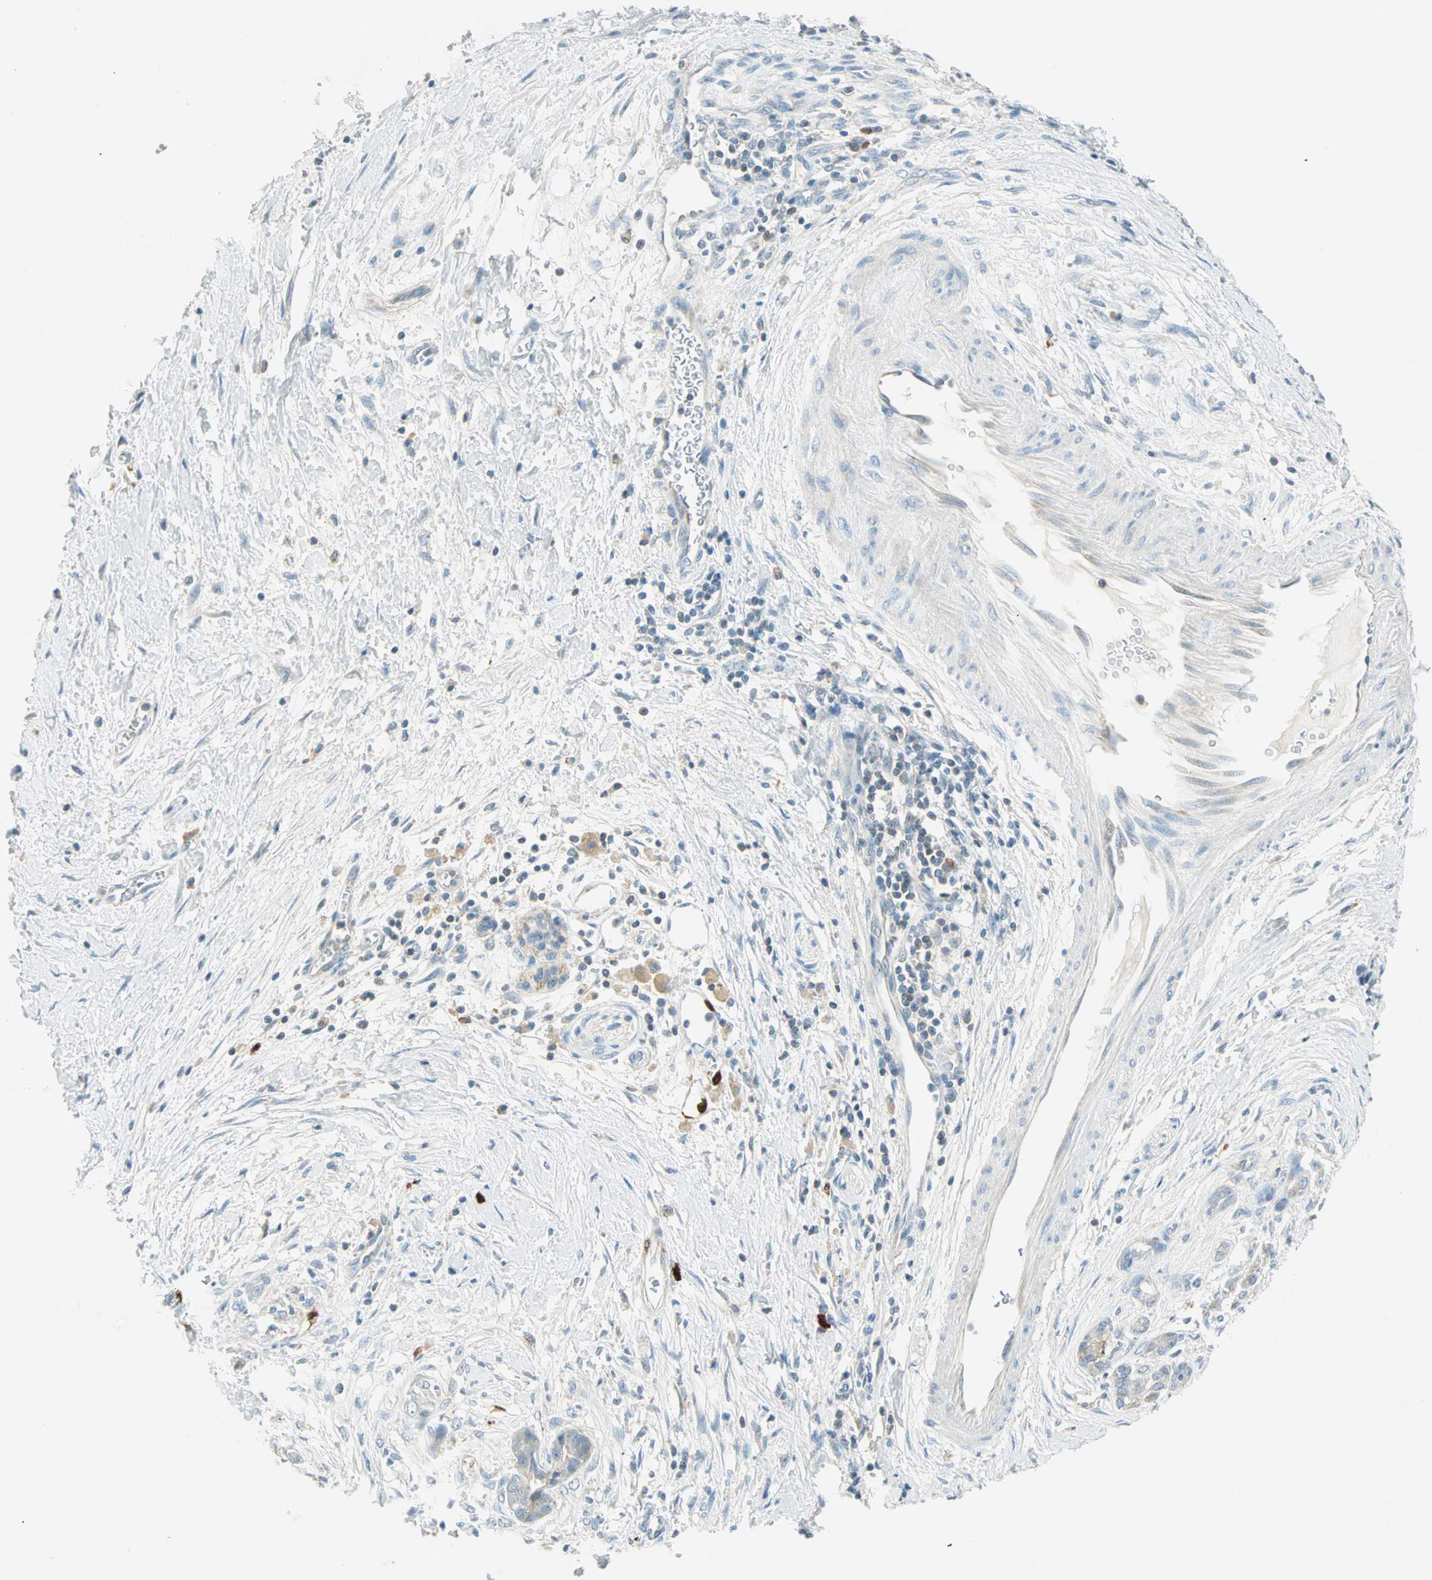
{"staining": {"intensity": "weak", "quantity": "<25%", "location": "cytoplasmic/membranous,nuclear"}, "tissue": "pancreatic cancer", "cell_type": "Tumor cells", "image_type": "cancer", "snomed": [{"axis": "morphology", "description": "Adenocarcinoma, NOS"}, {"axis": "topography", "description": "Pancreas"}], "caption": "Histopathology image shows no protein expression in tumor cells of pancreatic cancer tissue. (IHC, brightfield microscopy, high magnification).", "gene": "PTTG1", "patient": {"sex": "male", "age": 59}}